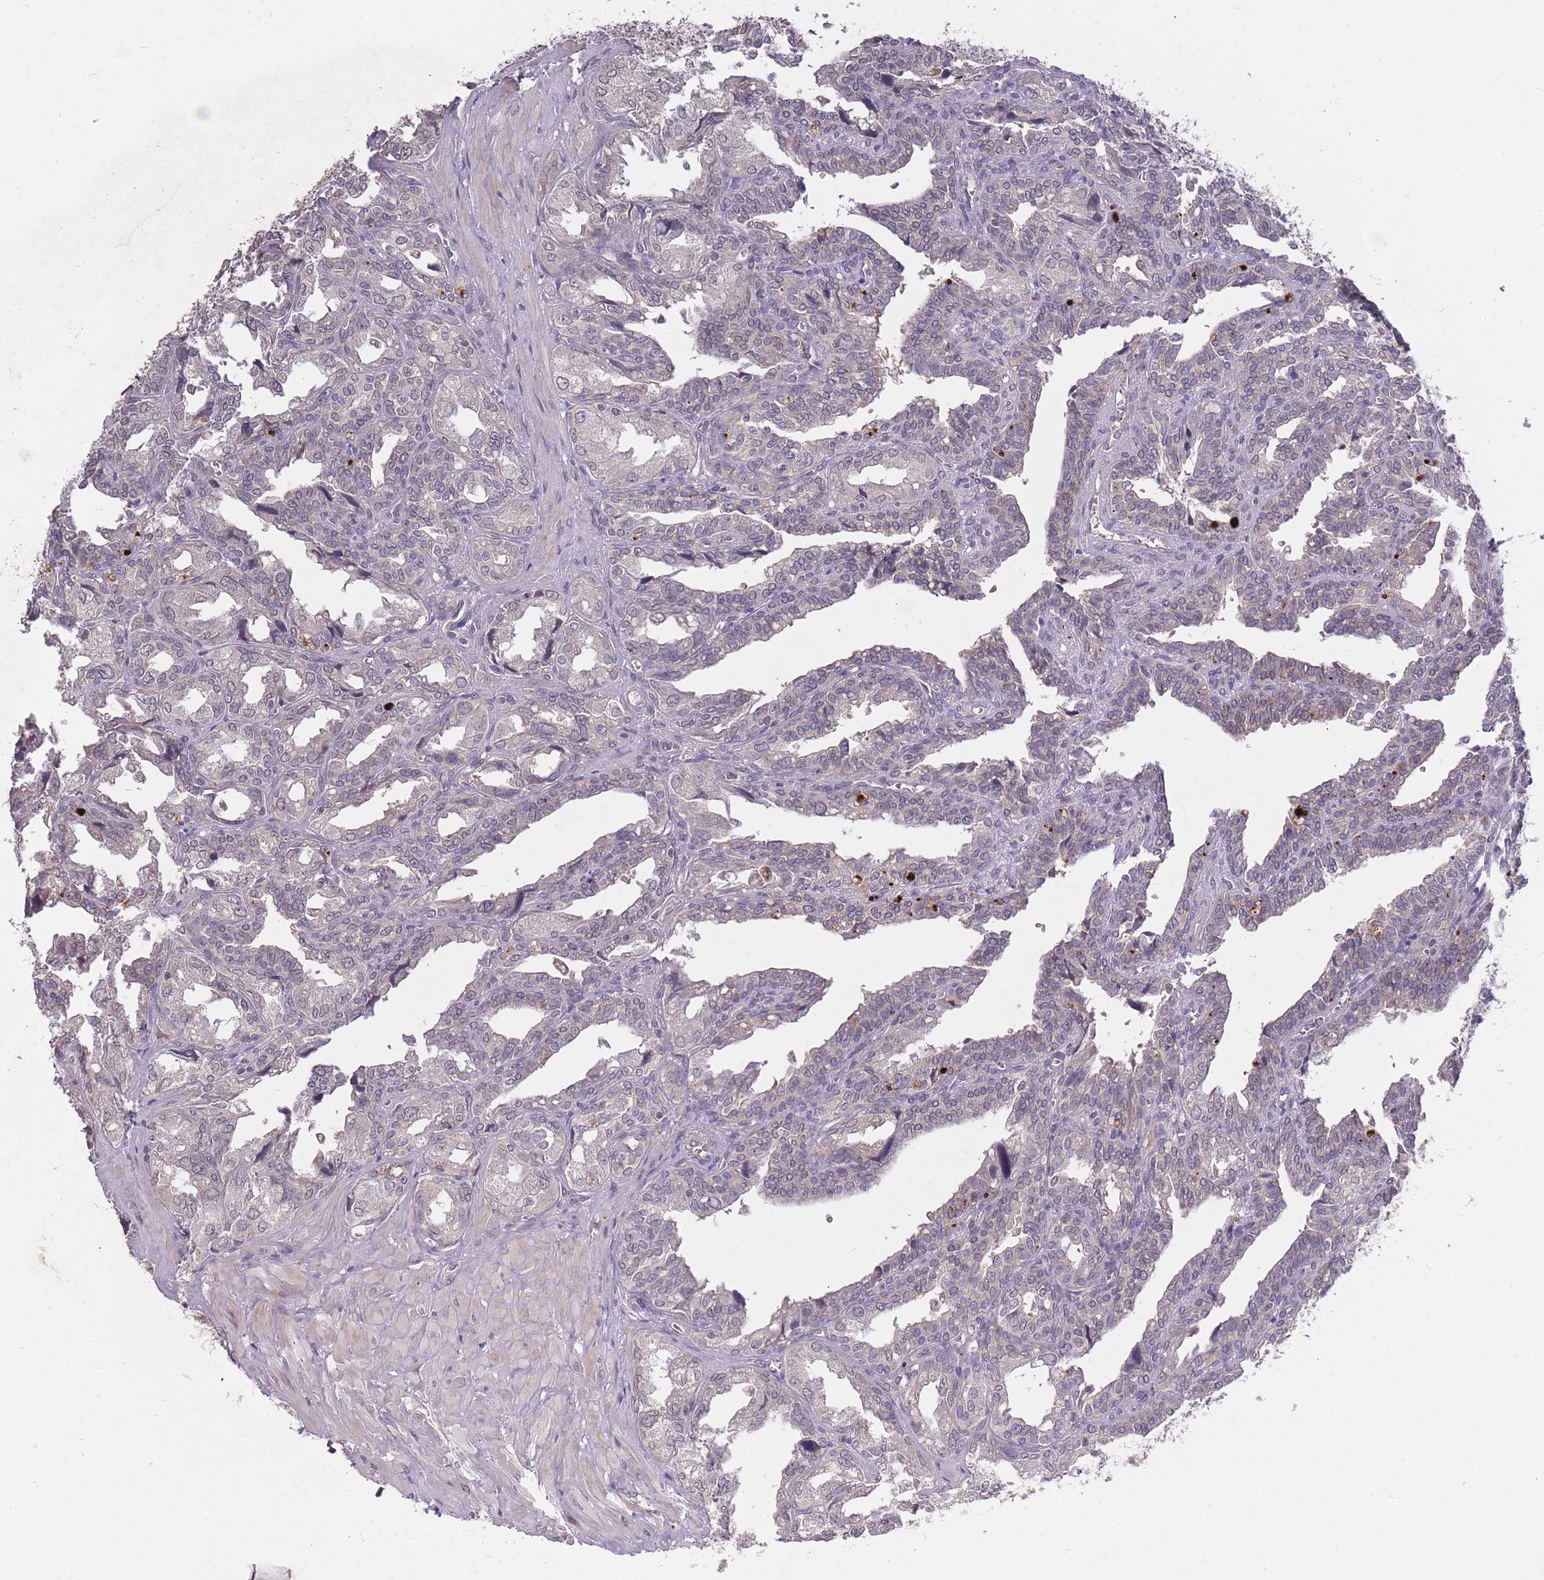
{"staining": {"intensity": "negative", "quantity": "none", "location": "none"}, "tissue": "seminal vesicle", "cell_type": "Glandular cells", "image_type": "normal", "snomed": [{"axis": "morphology", "description": "Normal tissue, NOS"}, {"axis": "topography", "description": "Seminal veicle"}], "caption": "Human seminal vesicle stained for a protein using IHC demonstrates no staining in glandular cells.", "gene": "ADCYAP1R1", "patient": {"sex": "male", "age": 67}}